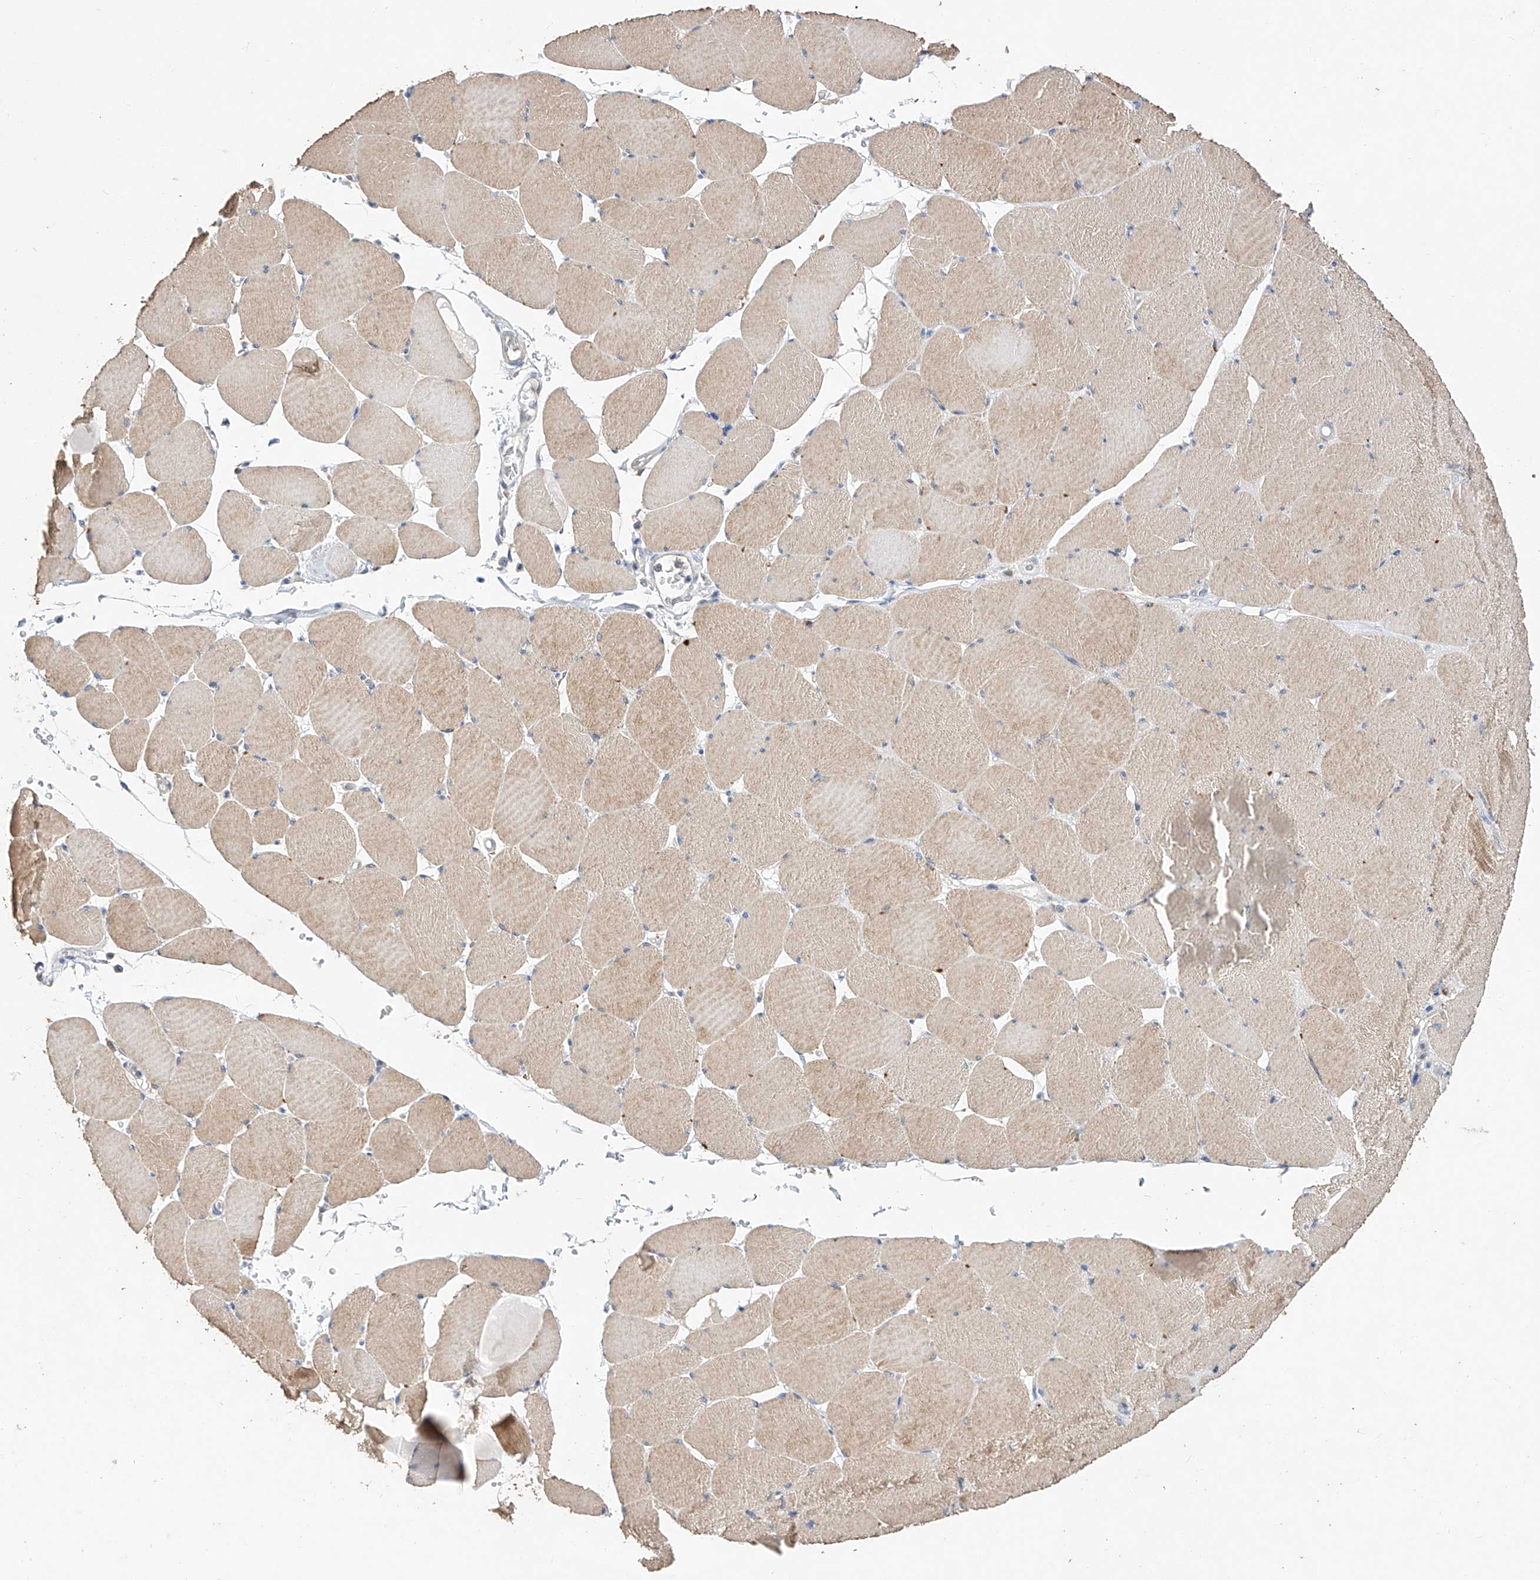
{"staining": {"intensity": "moderate", "quantity": "25%-75%", "location": "cytoplasmic/membranous"}, "tissue": "skeletal muscle", "cell_type": "Myocytes", "image_type": "normal", "snomed": [{"axis": "morphology", "description": "Normal tissue, NOS"}, {"axis": "topography", "description": "Skeletal muscle"}, {"axis": "topography", "description": "Head-Neck"}], "caption": "Immunohistochemistry of unremarkable human skeletal muscle reveals medium levels of moderate cytoplasmic/membranous positivity in about 25%-75% of myocytes. Using DAB (brown) and hematoxylin (blue) stains, captured at high magnification using brightfield microscopy.", "gene": "AMD1", "patient": {"sex": "male", "age": 66}}